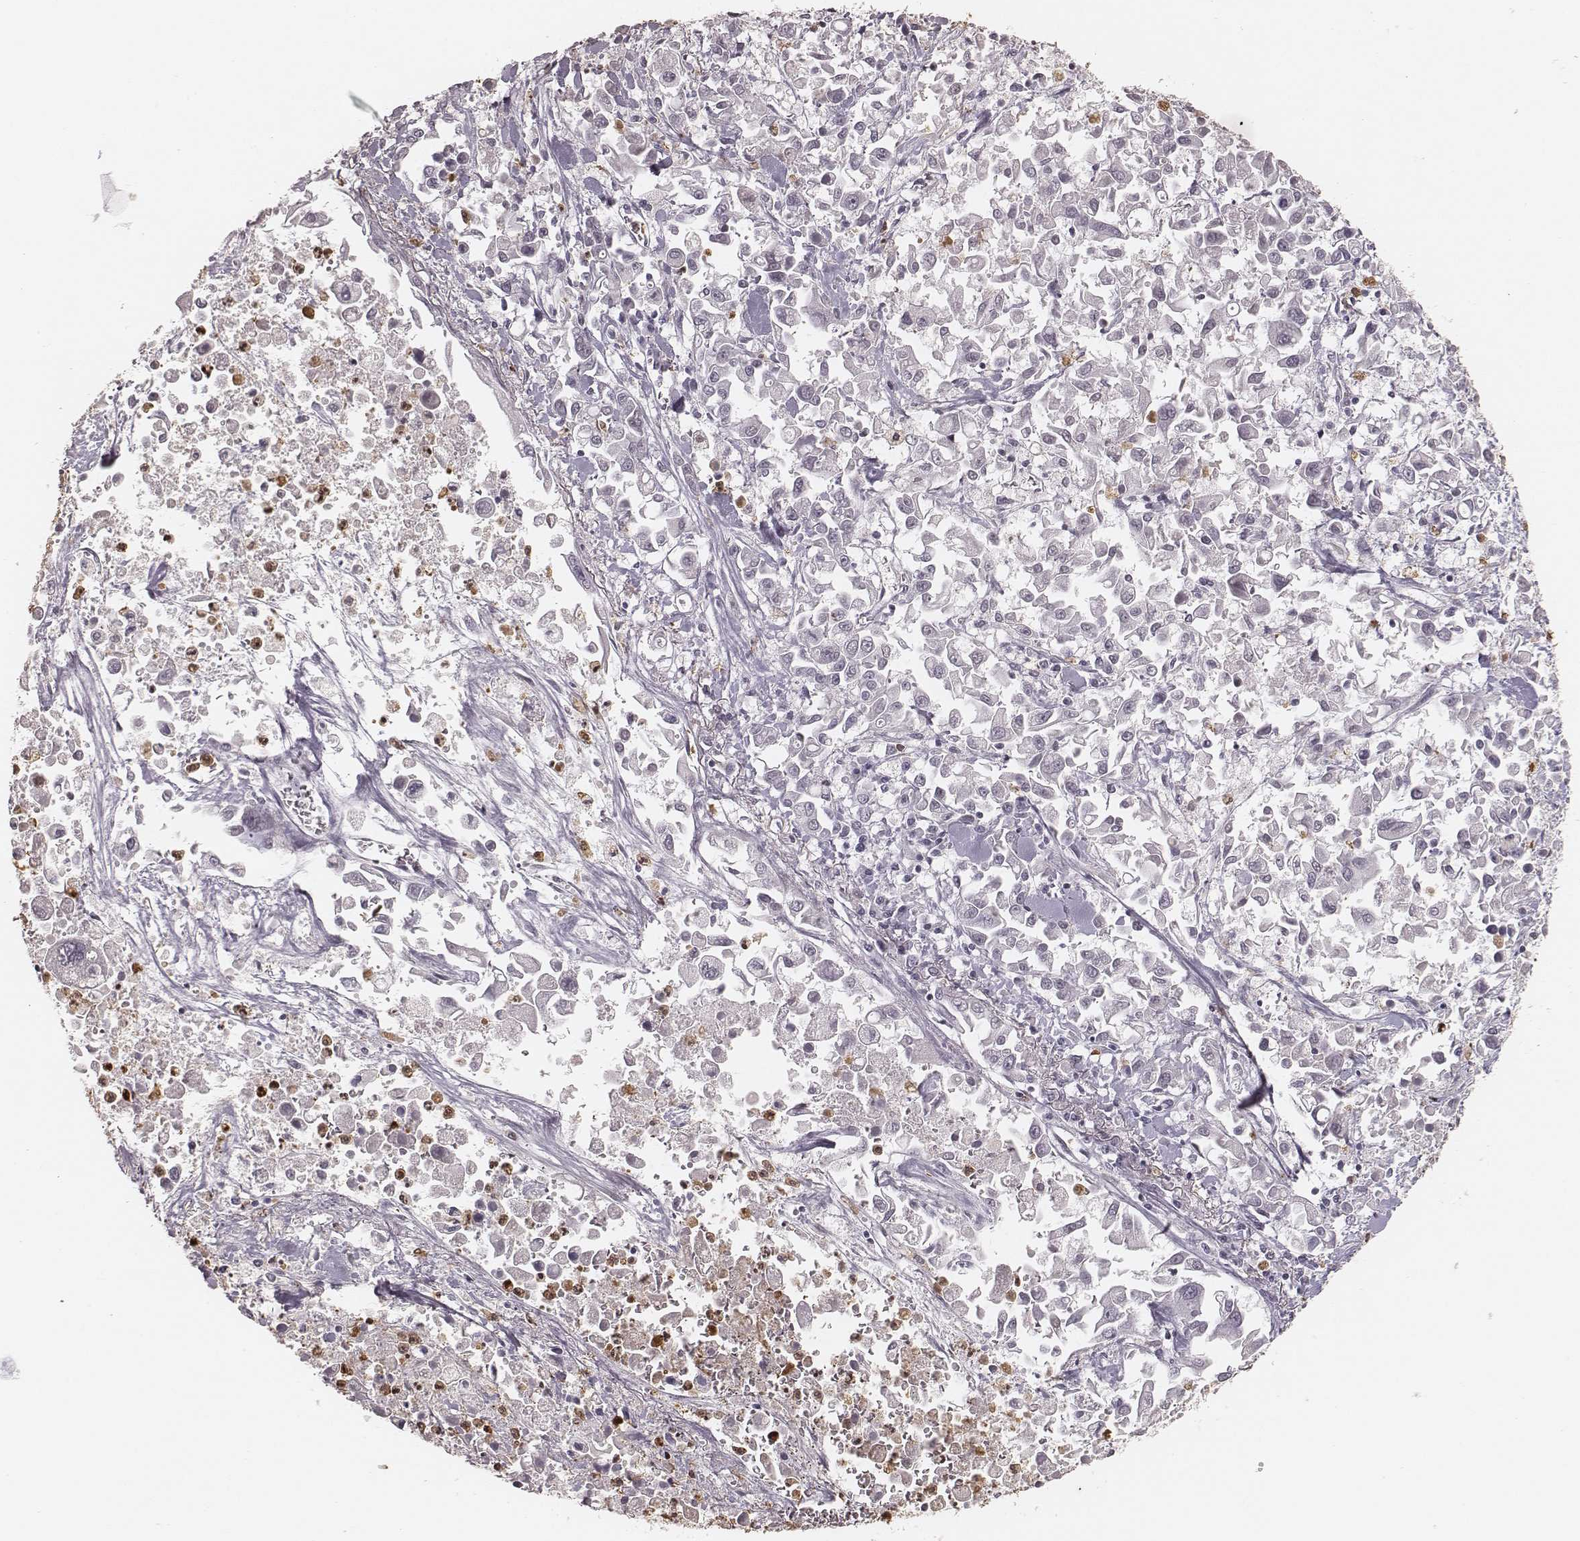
{"staining": {"intensity": "negative", "quantity": "none", "location": "none"}, "tissue": "pancreatic cancer", "cell_type": "Tumor cells", "image_type": "cancer", "snomed": [{"axis": "morphology", "description": "Adenocarcinoma, NOS"}, {"axis": "topography", "description": "Pancreas"}], "caption": "An image of human pancreatic adenocarcinoma is negative for staining in tumor cells. (DAB immunohistochemistry visualized using brightfield microscopy, high magnification).", "gene": "KITLG", "patient": {"sex": "female", "age": 83}}